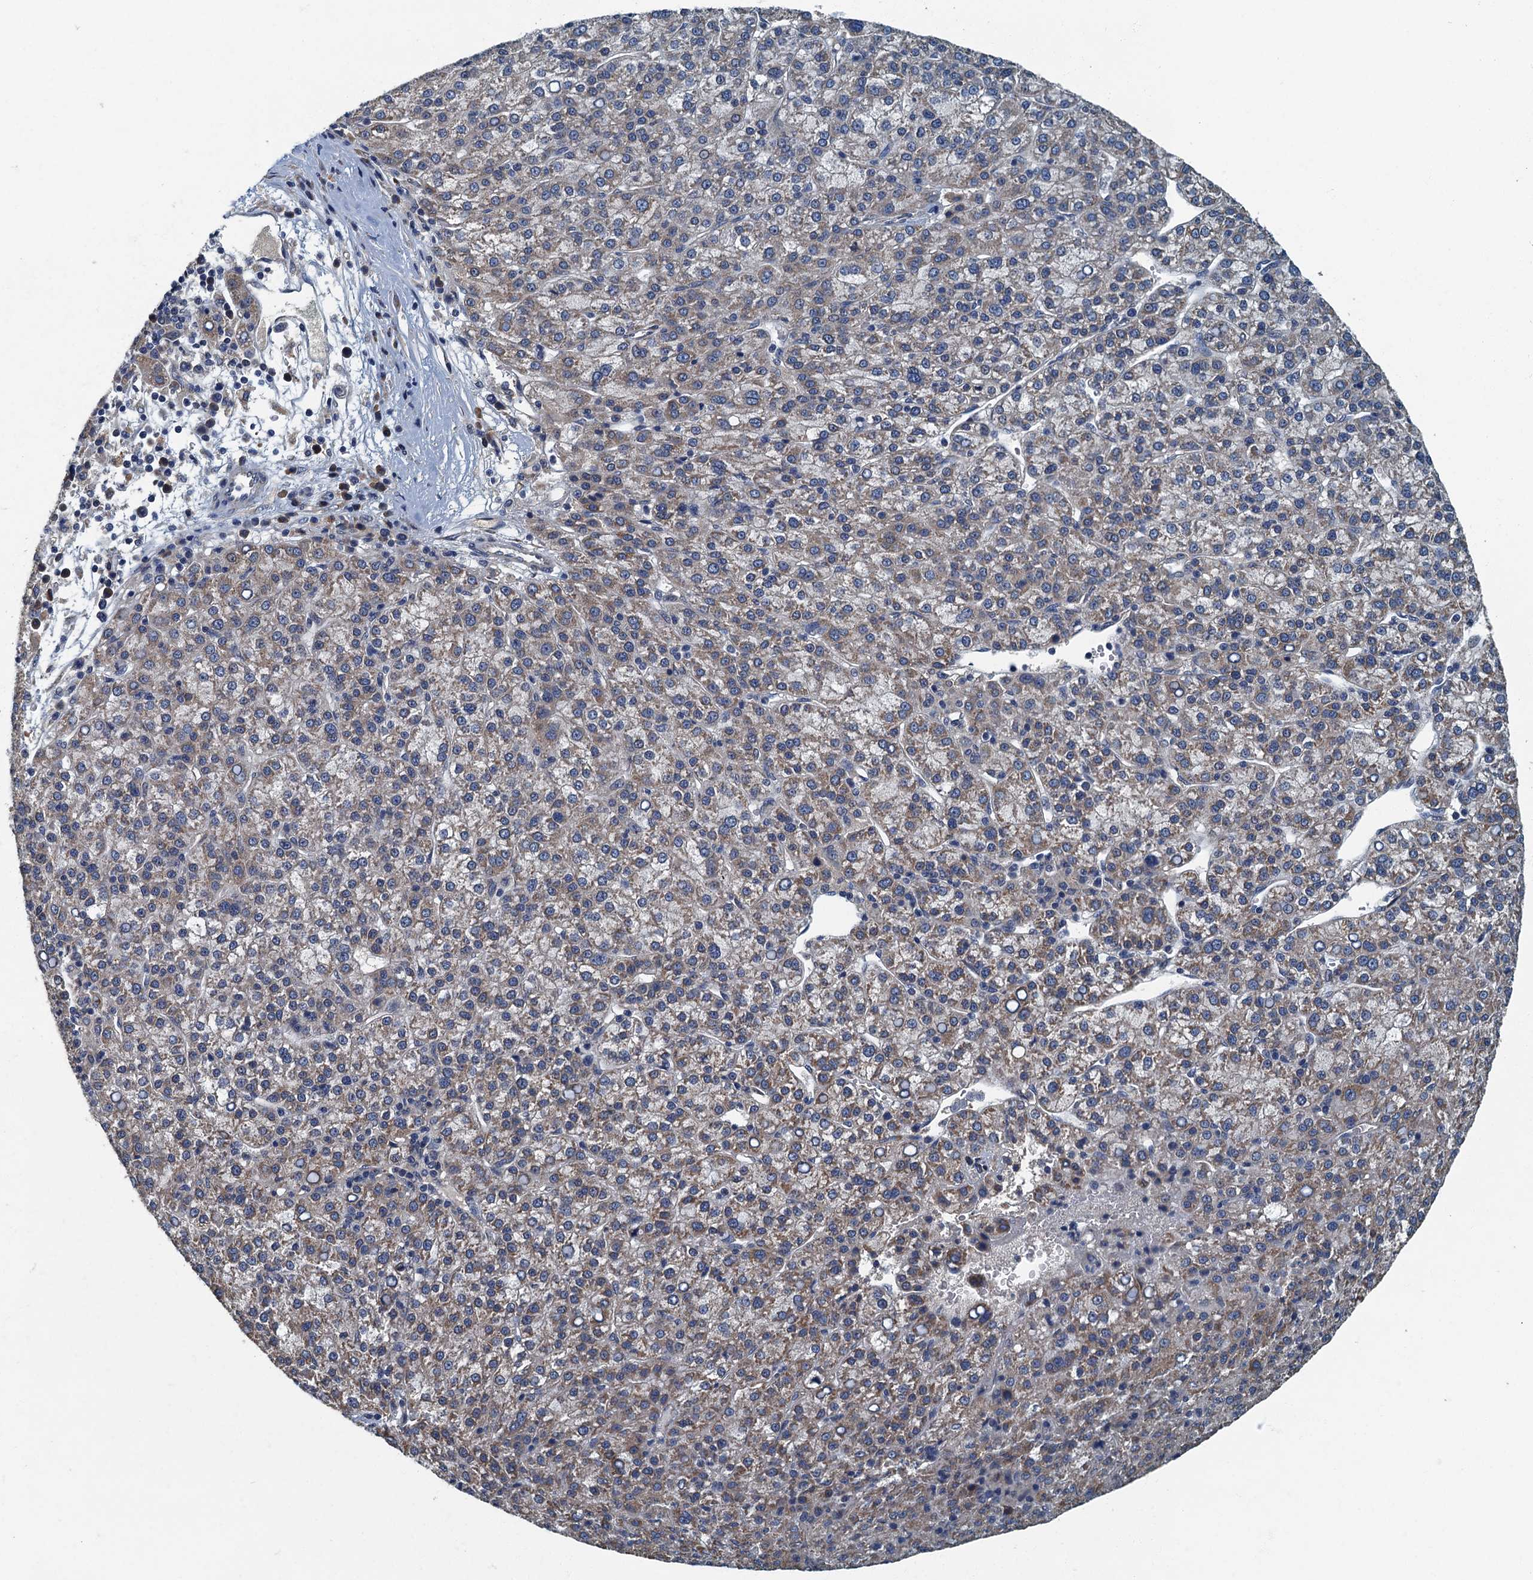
{"staining": {"intensity": "weak", "quantity": "25%-75%", "location": "cytoplasmic/membranous"}, "tissue": "liver cancer", "cell_type": "Tumor cells", "image_type": "cancer", "snomed": [{"axis": "morphology", "description": "Carcinoma, Hepatocellular, NOS"}, {"axis": "topography", "description": "Liver"}], "caption": "Tumor cells show weak cytoplasmic/membranous staining in about 25%-75% of cells in hepatocellular carcinoma (liver).", "gene": "DDX49", "patient": {"sex": "female", "age": 58}}